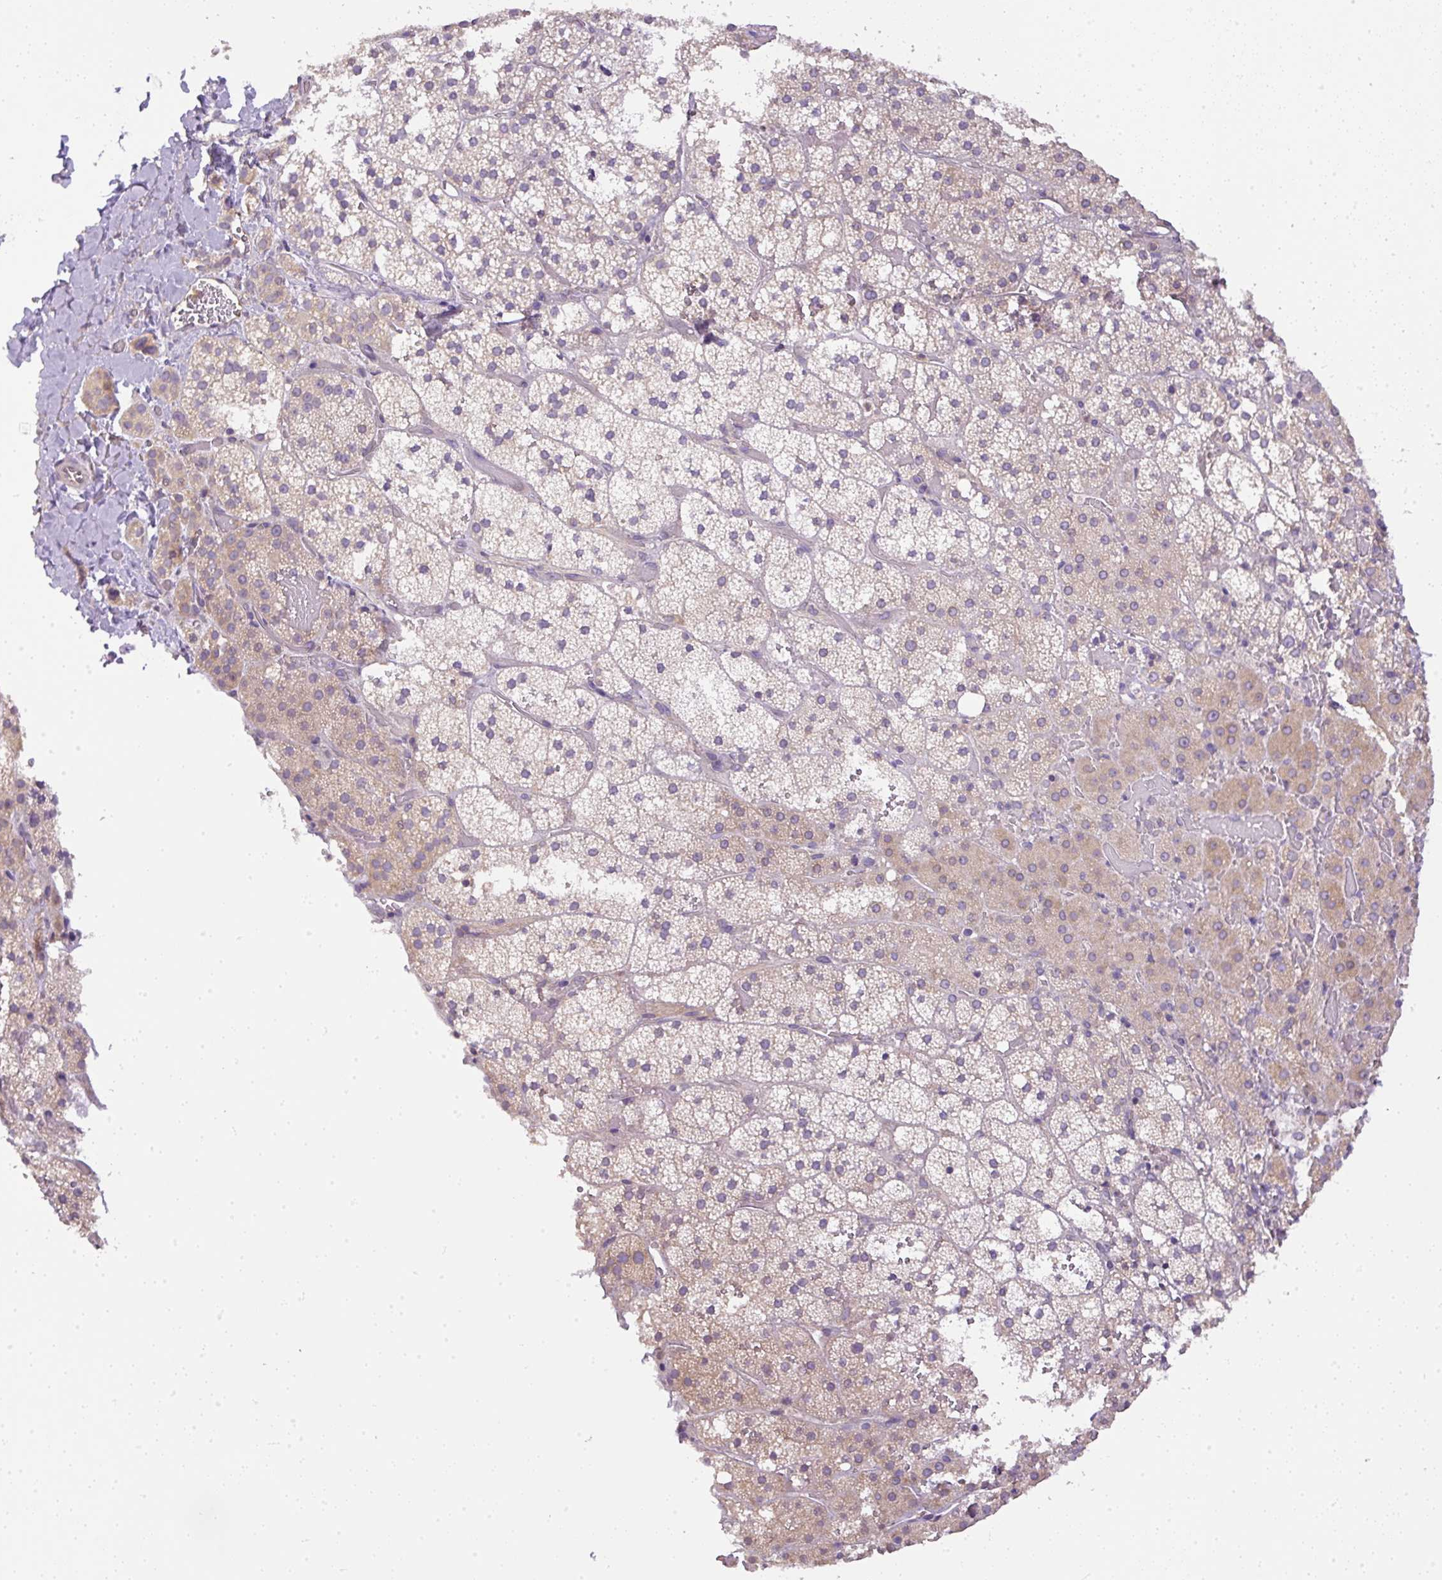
{"staining": {"intensity": "weak", "quantity": "25%-75%", "location": "cytoplasmic/membranous"}, "tissue": "adrenal gland", "cell_type": "Glandular cells", "image_type": "normal", "snomed": [{"axis": "morphology", "description": "Normal tissue, NOS"}, {"axis": "topography", "description": "Adrenal gland"}], "caption": "Immunohistochemistry (IHC) of unremarkable adrenal gland displays low levels of weak cytoplasmic/membranous positivity in about 25%-75% of glandular cells. The protein of interest is stained brown, and the nuclei are stained in blue (DAB IHC with brightfield microscopy, high magnification).", "gene": "DAPK1", "patient": {"sex": "male", "age": 53}}